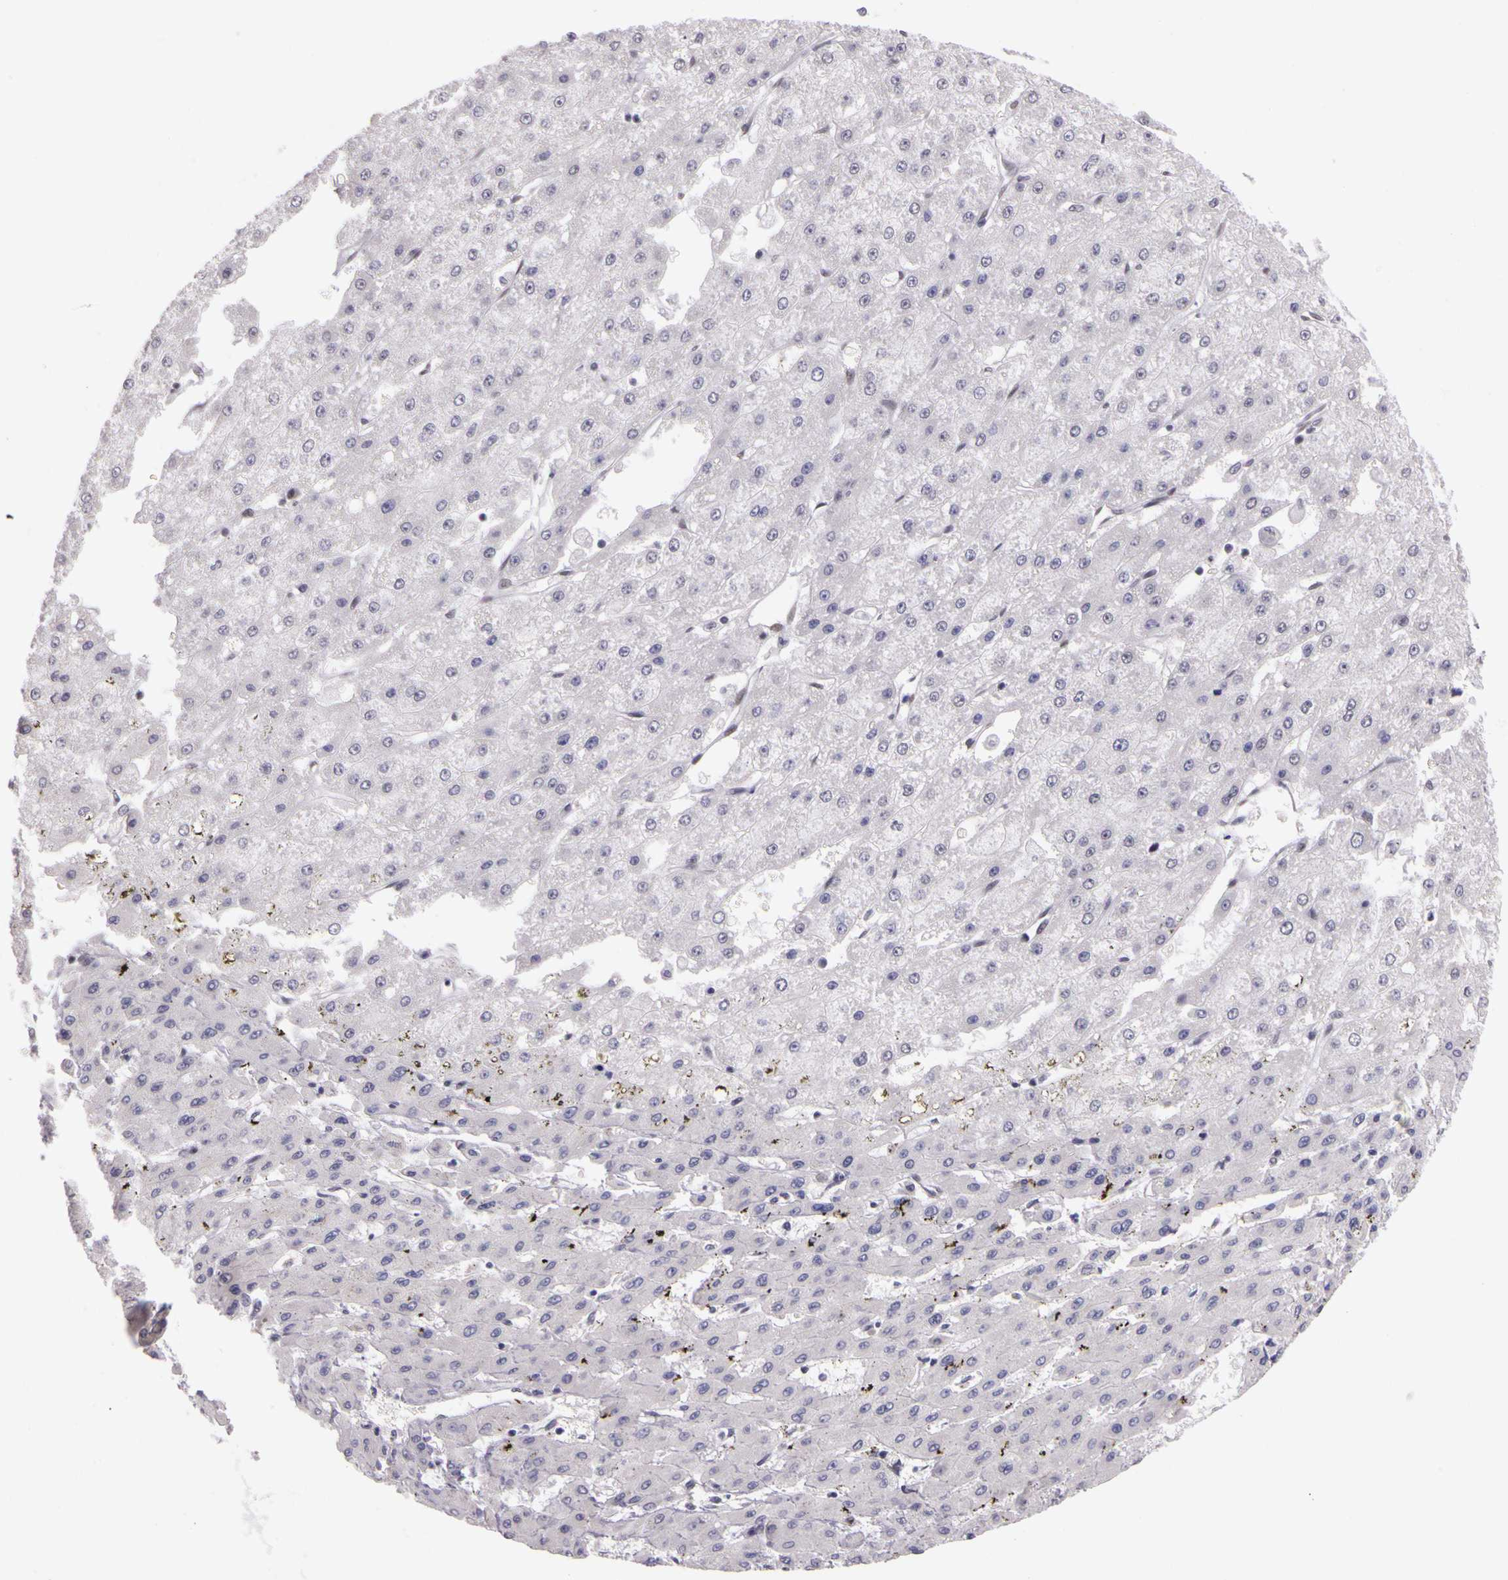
{"staining": {"intensity": "negative", "quantity": "none", "location": "none"}, "tissue": "liver cancer", "cell_type": "Tumor cells", "image_type": "cancer", "snomed": [{"axis": "morphology", "description": "Carcinoma, Hepatocellular, NOS"}, {"axis": "topography", "description": "Liver"}], "caption": "DAB immunohistochemical staining of human liver cancer (hepatocellular carcinoma) shows no significant expression in tumor cells.", "gene": "WDR13", "patient": {"sex": "female", "age": 52}}